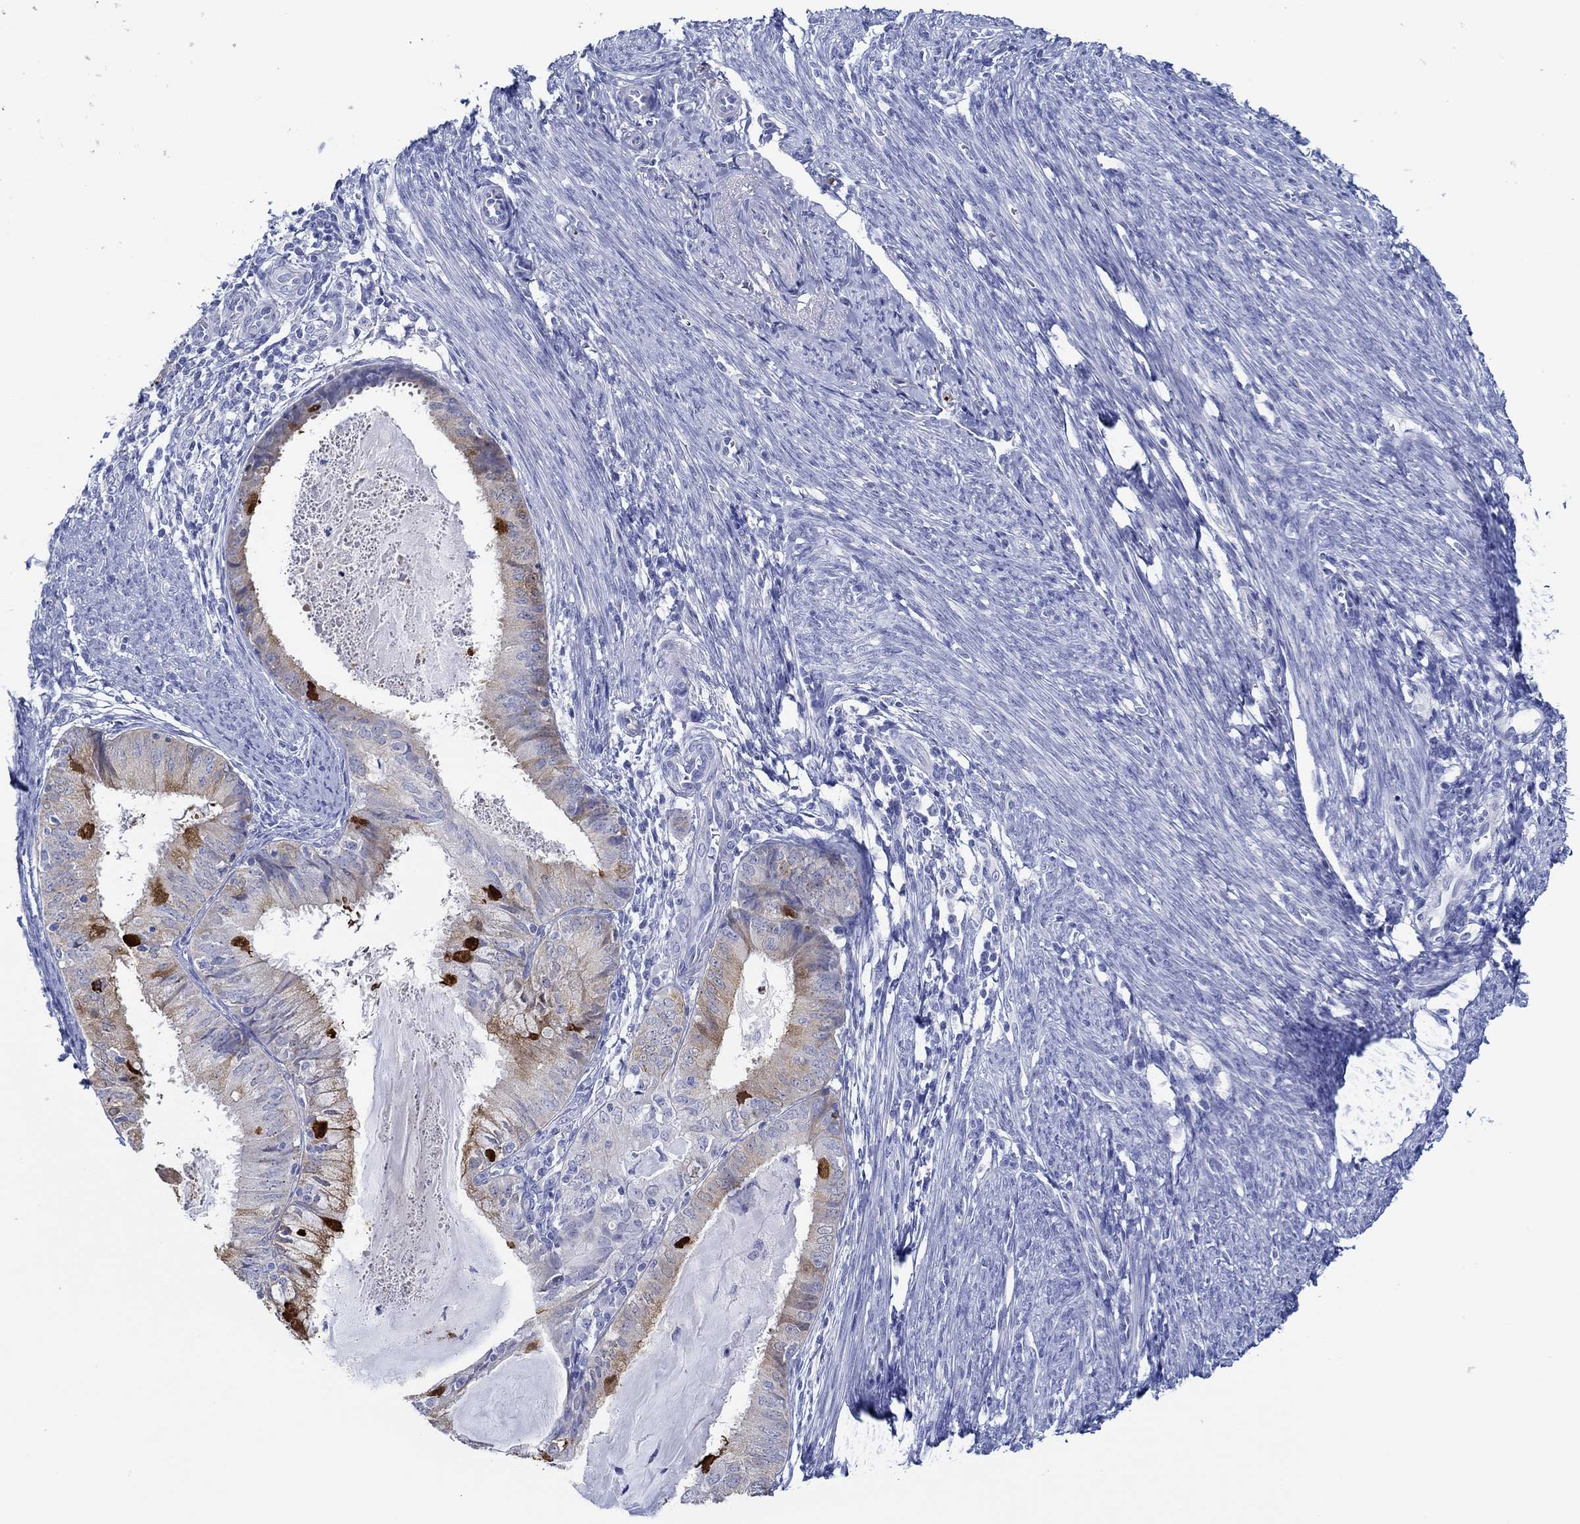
{"staining": {"intensity": "negative", "quantity": "none", "location": "none"}, "tissue": "endometrial cancer", "cell_type": "Tumor cells", "image_type": "cancer", "snomed": [{"axis": "morphology", "description": "Adenocarcinoma, NOS"}, {"axis": "topography", "description": "Endometrium"}], "caption": "Immunohistochemical staining of adenocarcinoma (endometrial) reveals no significant expression in tumor cells.", "gene": "IGFBP6", "patient": {"sex": "female", "age": 57}}